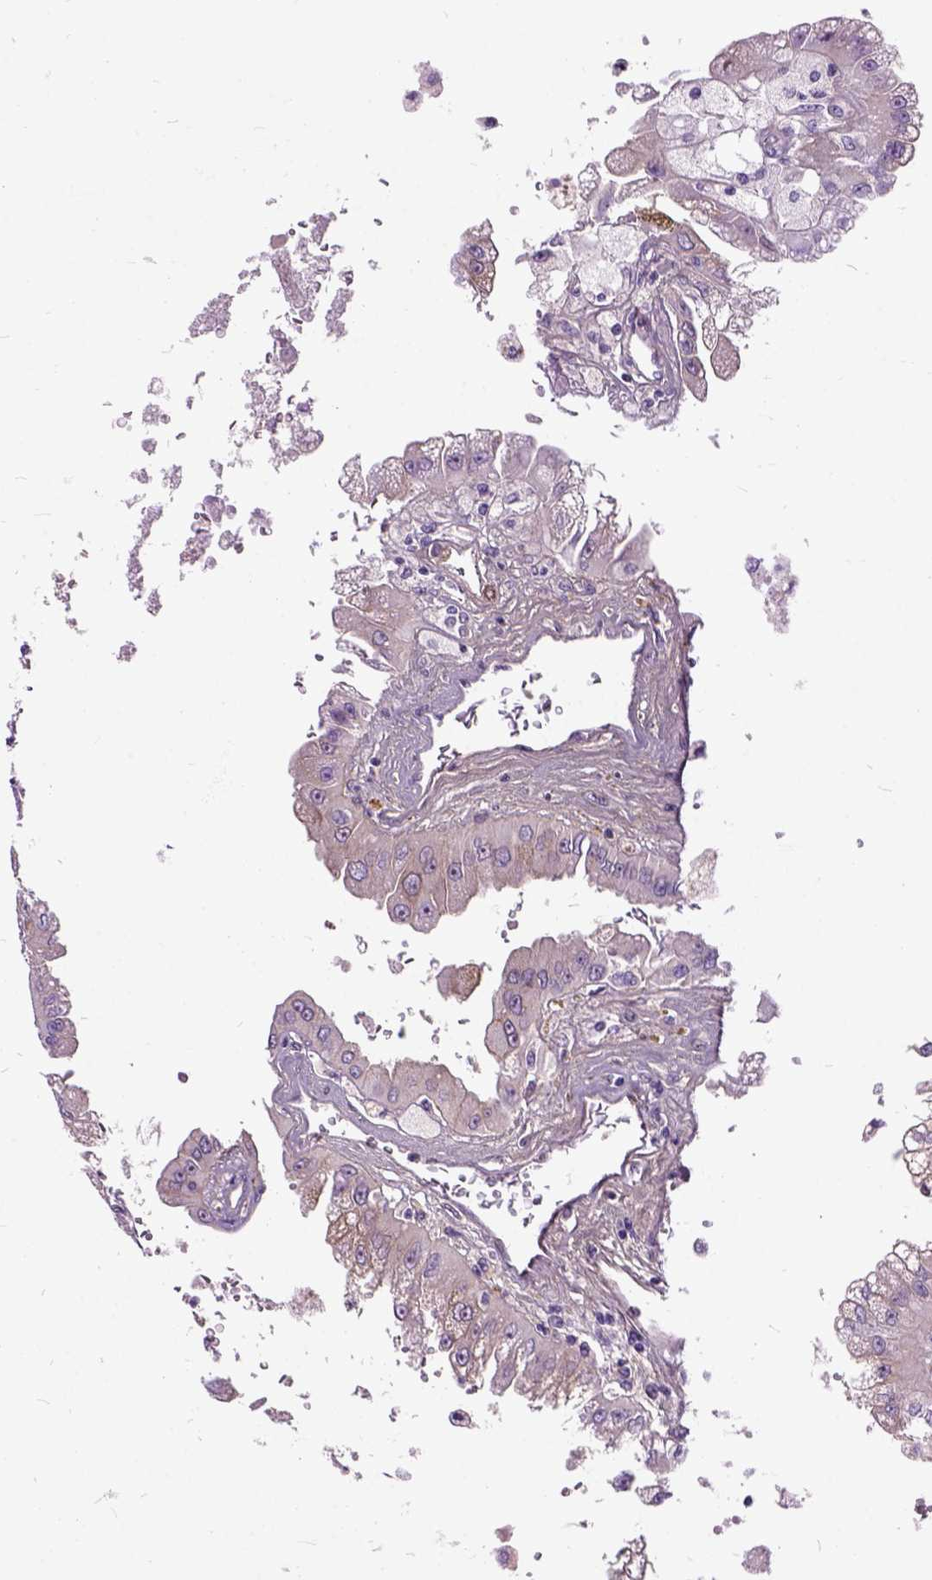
{"staining": {"intensity": "weak", "quantity": "25%-75%", "location": "cytoplasmic/membranous"}, "tissue": "renal cancer", "cell_type": "Tumor cells", "image_type": "cancer", "snomed": [{"axis": "morphology", "description": "Adenocarcinoma, NOS"}, {"axis": "topography", "description": "Kidney"}], "caption": "Immunohistochemical staining of human adenocarcinoma (renal) exhibits low levels of weak cytoplasmic/membranous expression in approximately 25%-75% of tumor cells.", "gene": "MAPT", "patient": {"sex": "male", "age": 58}}